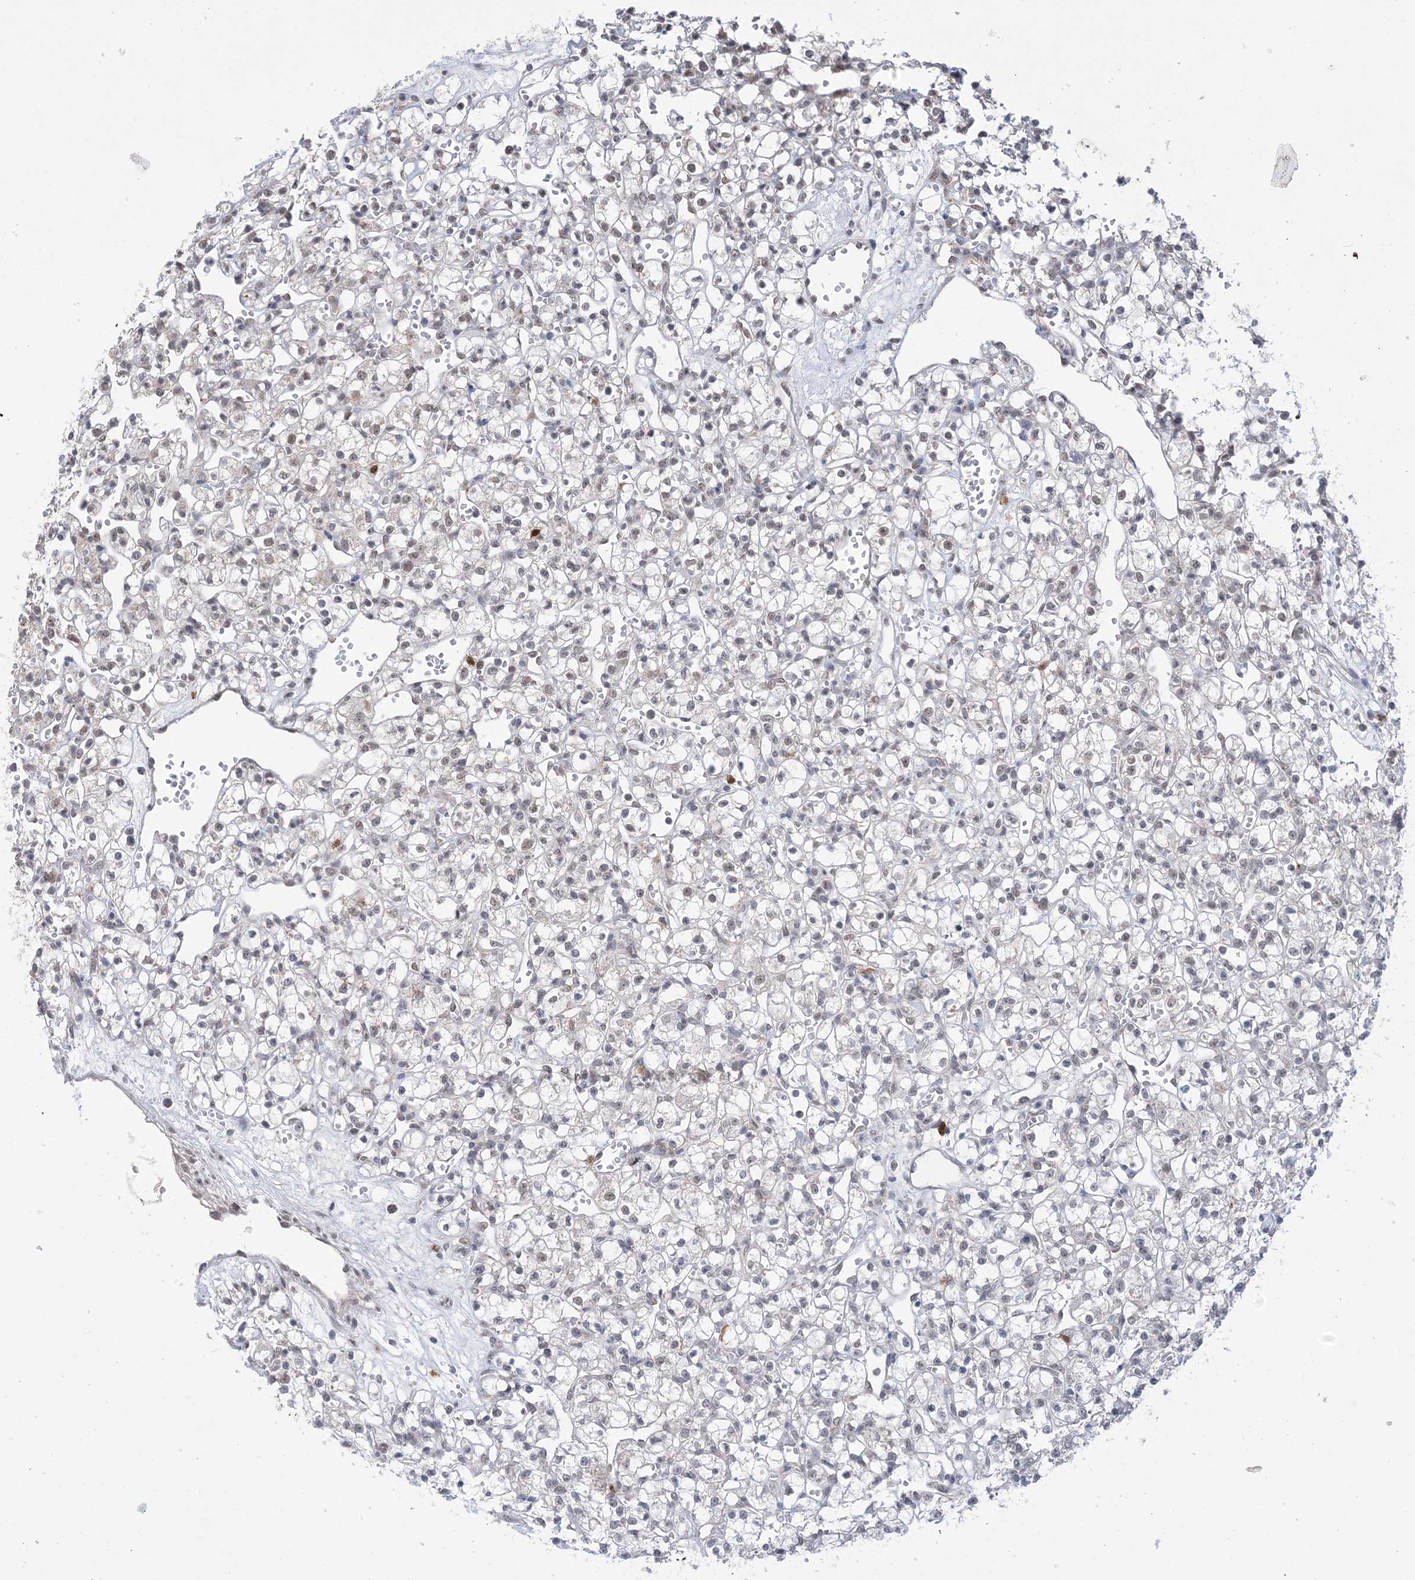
{"staining": {"intensity": "weak", "quantity": "25%-75%", "location": "nuclear"}, "tissue": "renal cancer", "cell_type": "Tumor cells", "image_type": "cancer", "snomed": [{"axis": "morphology", "description": "Adenocarcinoma, NOS"}, {"axis": "topography", "description": "Kidney"}], "caption": "Adenocarcinoma (renal) was stained to show a protein in brown. There is low levels of weak nuclear expression in approximately 25%-75% of tumor cells.", "gene": "TRMT10C", "patient": {"sex": "female", "age": 59}}